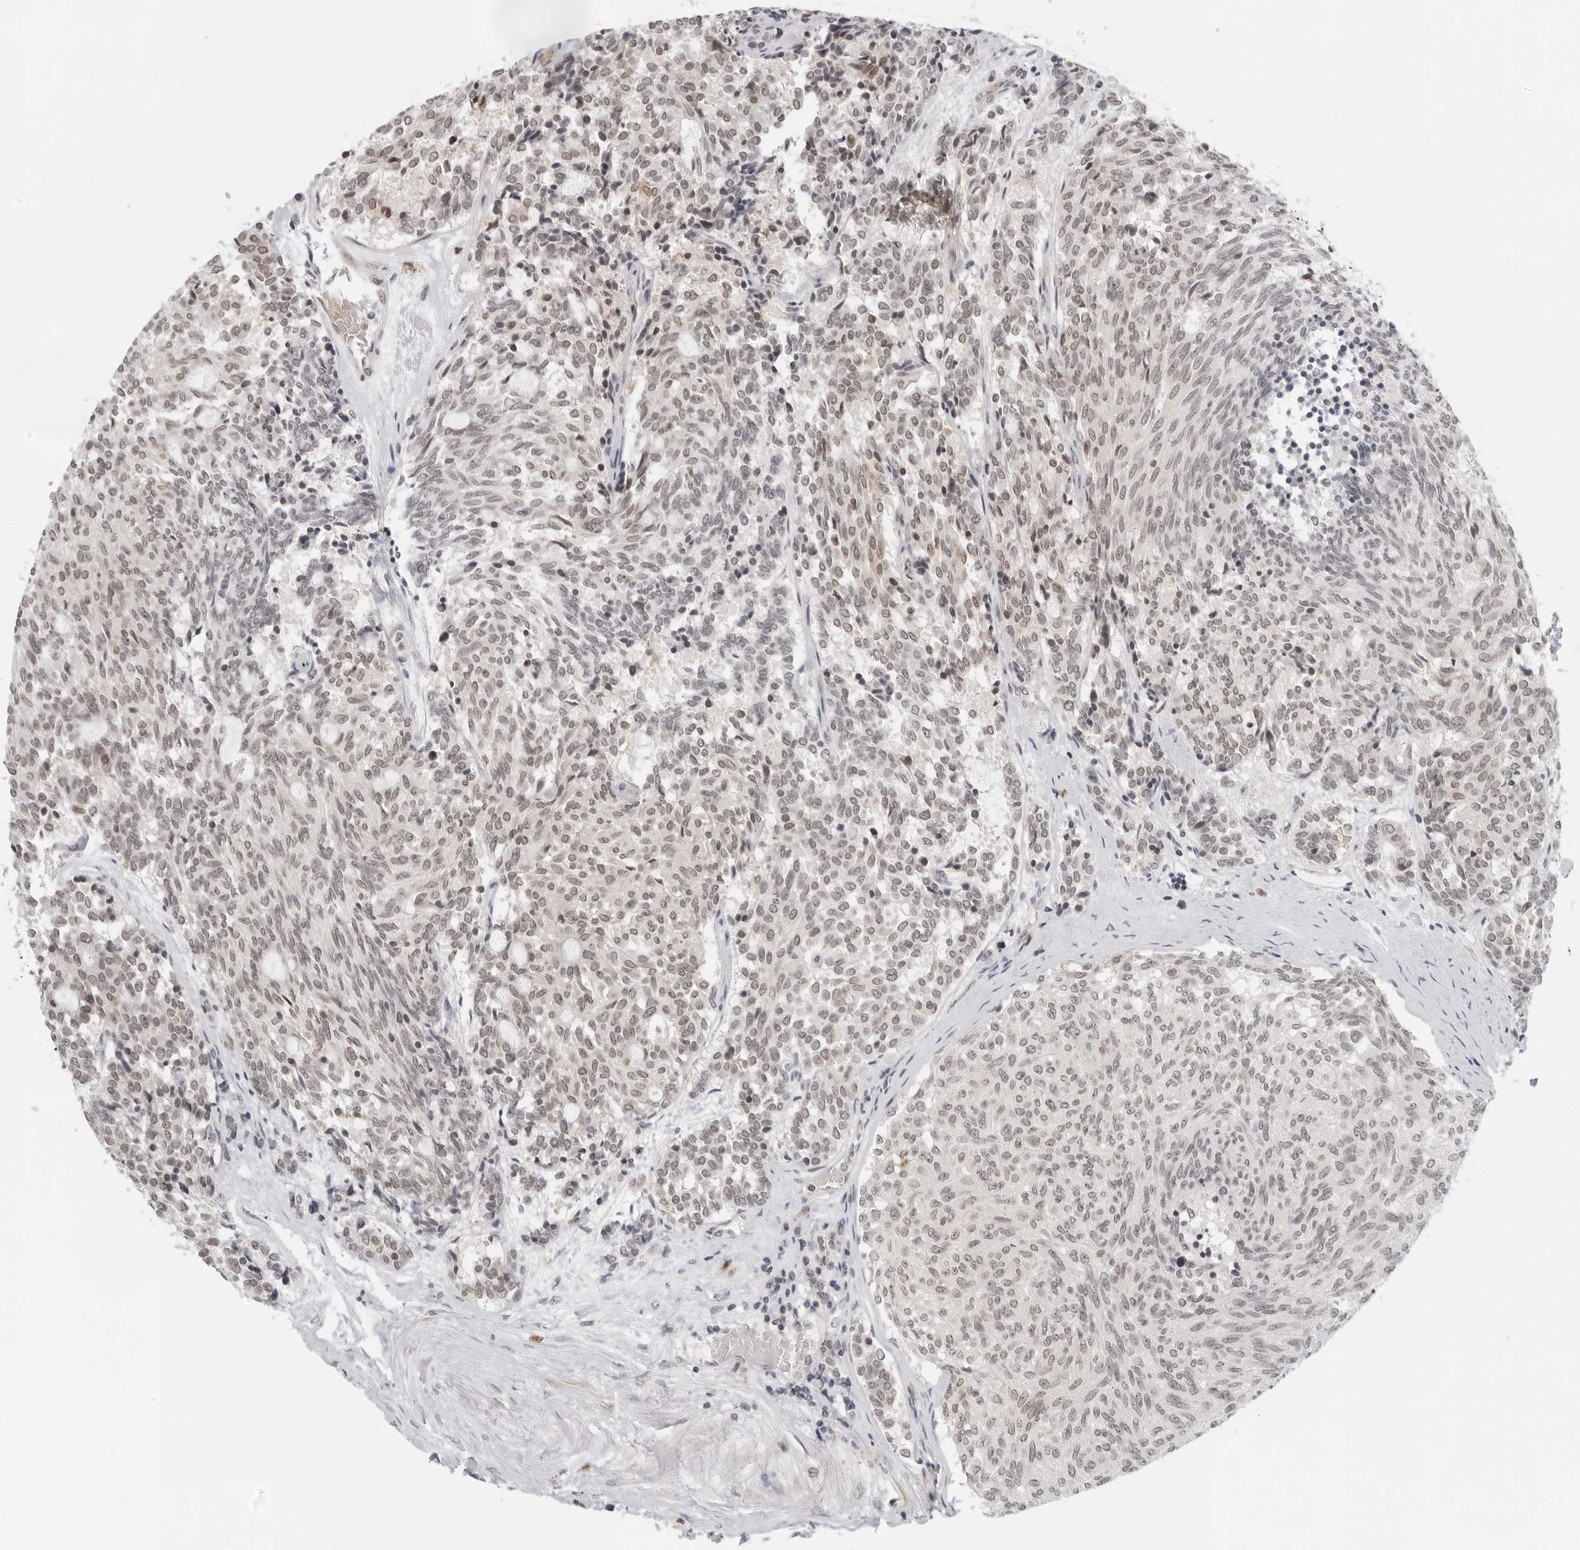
{"staining": {"intensity": "weak", "quantity": ">75%", "location": "nuclear"}, "tissue": "carcinoid", "cell_type": "Tumor cells", "image_type": "cancer", "snomed": [{"axis": "morphology", "description": "Carcinoid, malignant, NOS"}, {"axis": "topography", "description": "Pancreas"}], "caption": "A histopathology image of malignant carcinoid stained for a protein displays weak nuclear brown staining in tumor cells.", "gene": "TOX4", "patient": {"sex": "female", "age": 54}}